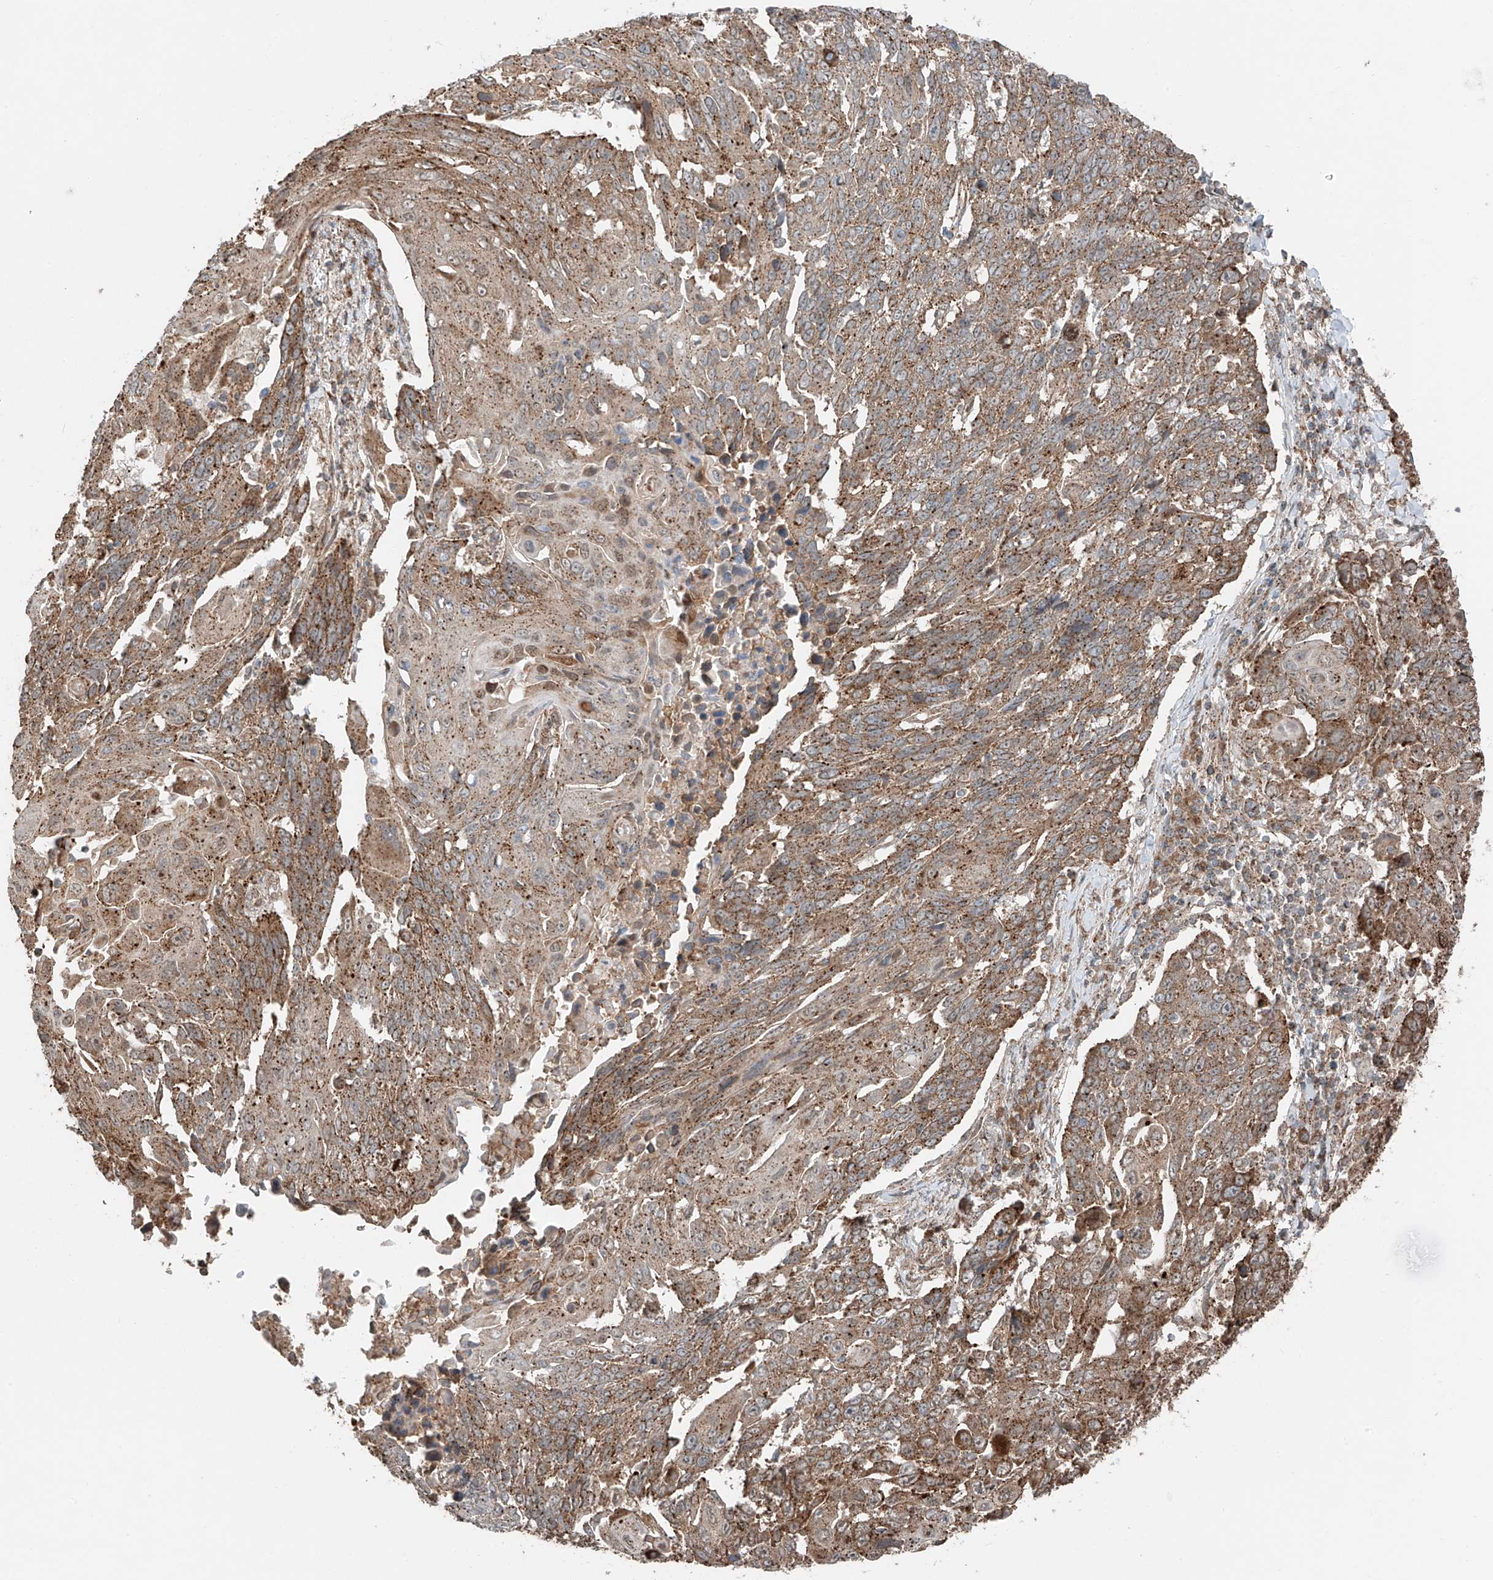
{"staining": {"intensity": "moderate", "quantity": ">75%", "location": "cytoplasmic/membranous"}, "tissue": "lung cancer", "cell_type": "Tumor cells", "image_type": "cancer", "snomed": [{"axis": "morphology", "description": "Squamous cell carcinoma, NOS"}, {"axis": "topography", "description": "Lung"}], "caption": "High-magnification brightfield microscopy of lung cancer stained with DAB (brown) and counterstained with hematoxylin (blue). tumor cells exhibit moderate cytoplasmic/membranous positivity is appreciated in approximately>75% of cells. The staining is performed using DAB brown chromogen to label protein expression. The nuclei are counter-stained blue using hematoxylin.", "gene": "CEP162", "patient": {"sex": "male", "age": 66}}